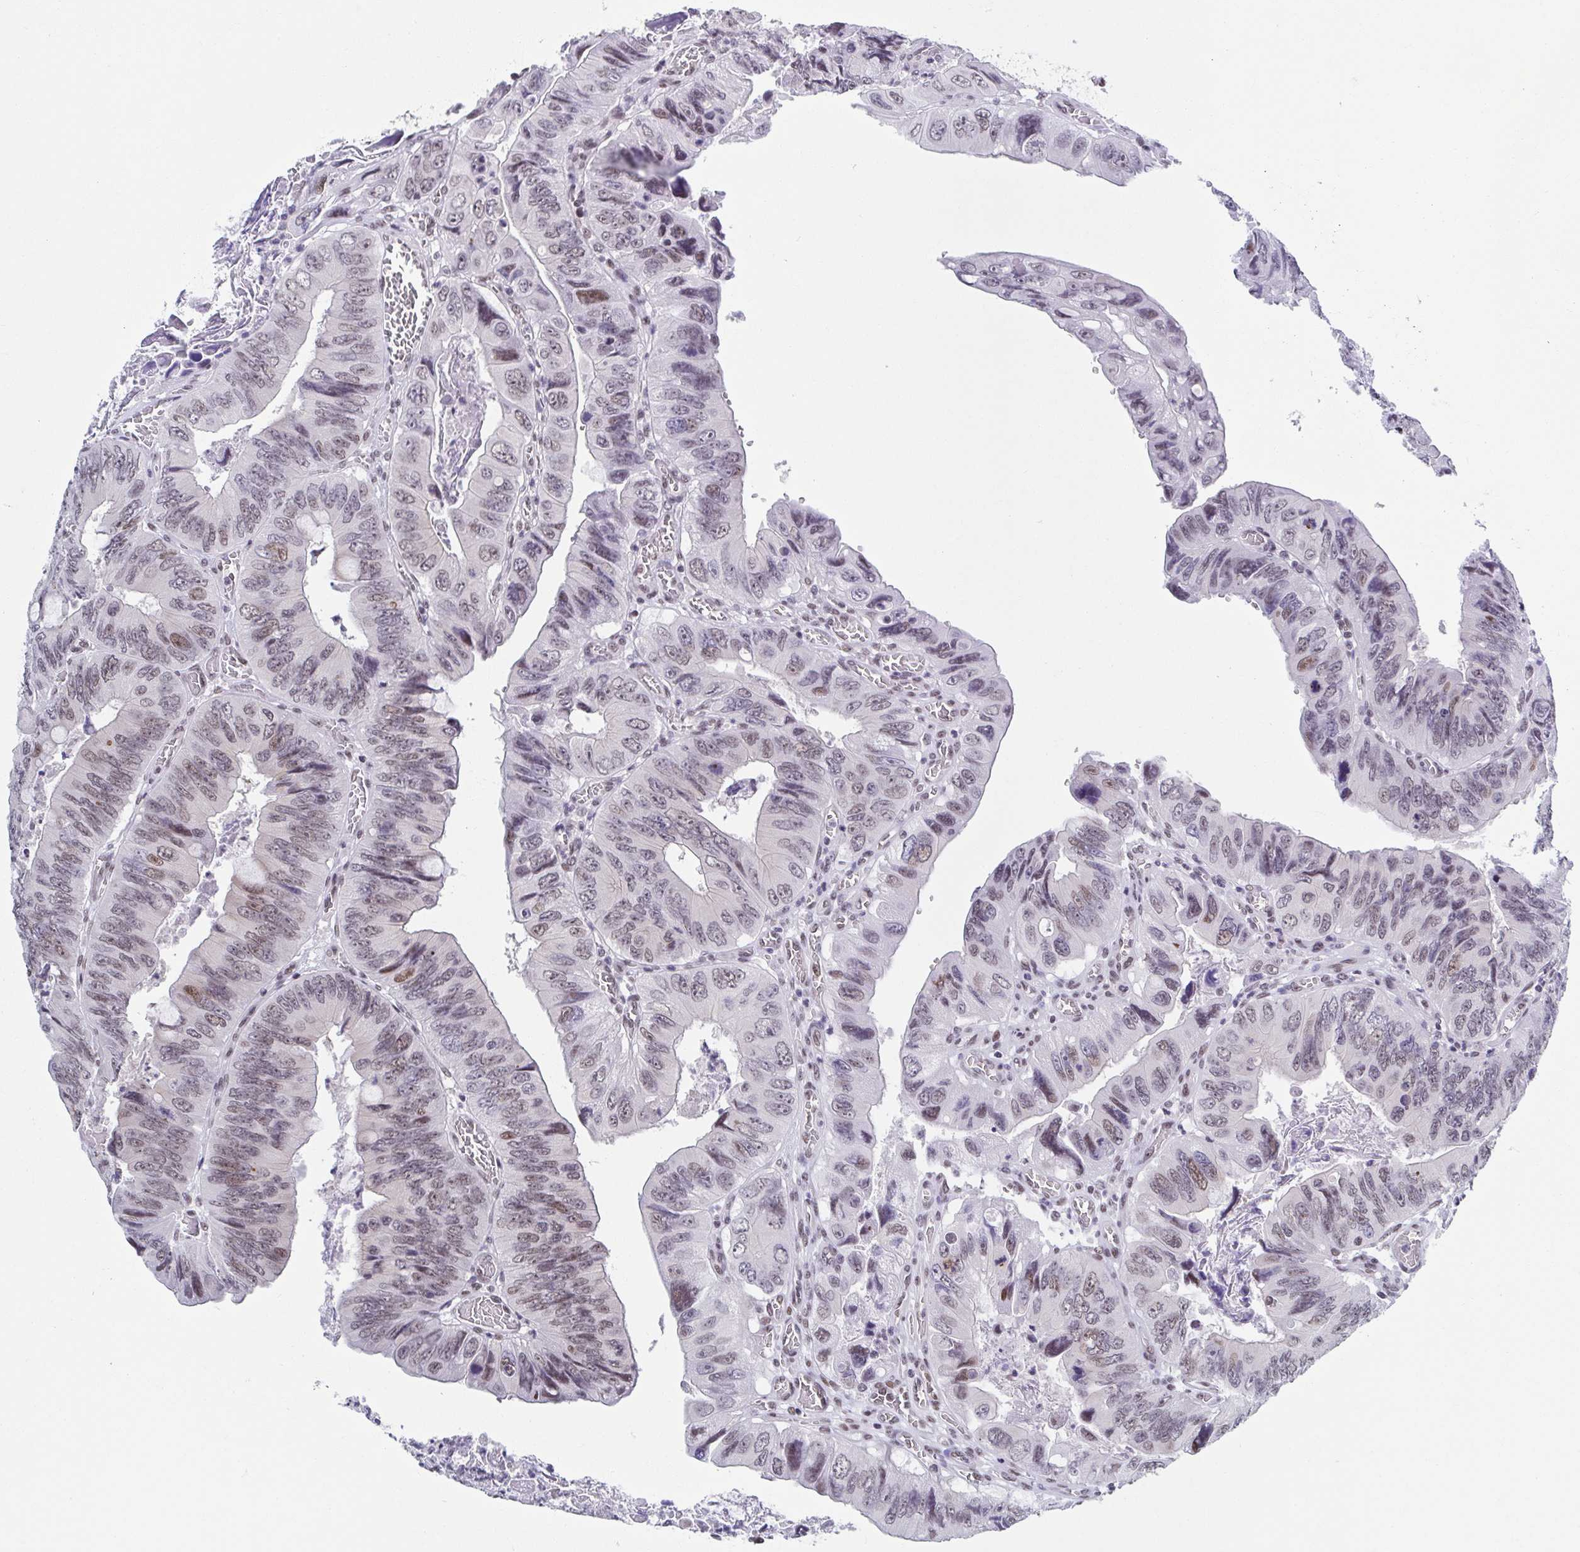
{"staining": {"intensity": "moderate", "quantity": "25%-75%", "location": "nuclear"}, "tissue": "colorectal cancer", "cell_type": "Tumor cells", "image_type": "cancer", "snomed": [{"axis": "morphology", "description": "Adenocarcinoma, NOS"}, {"axis": "topography", "description": "Colon"}], "caption": "Tumor cells exhibit medium levels of moderate nuclear positivity in approximately 25%-75% of cells in colorectal cancer (adenocarcinoma).", "gene": "SLC7A10", "patient": {"sex": "female", "age": 84}}